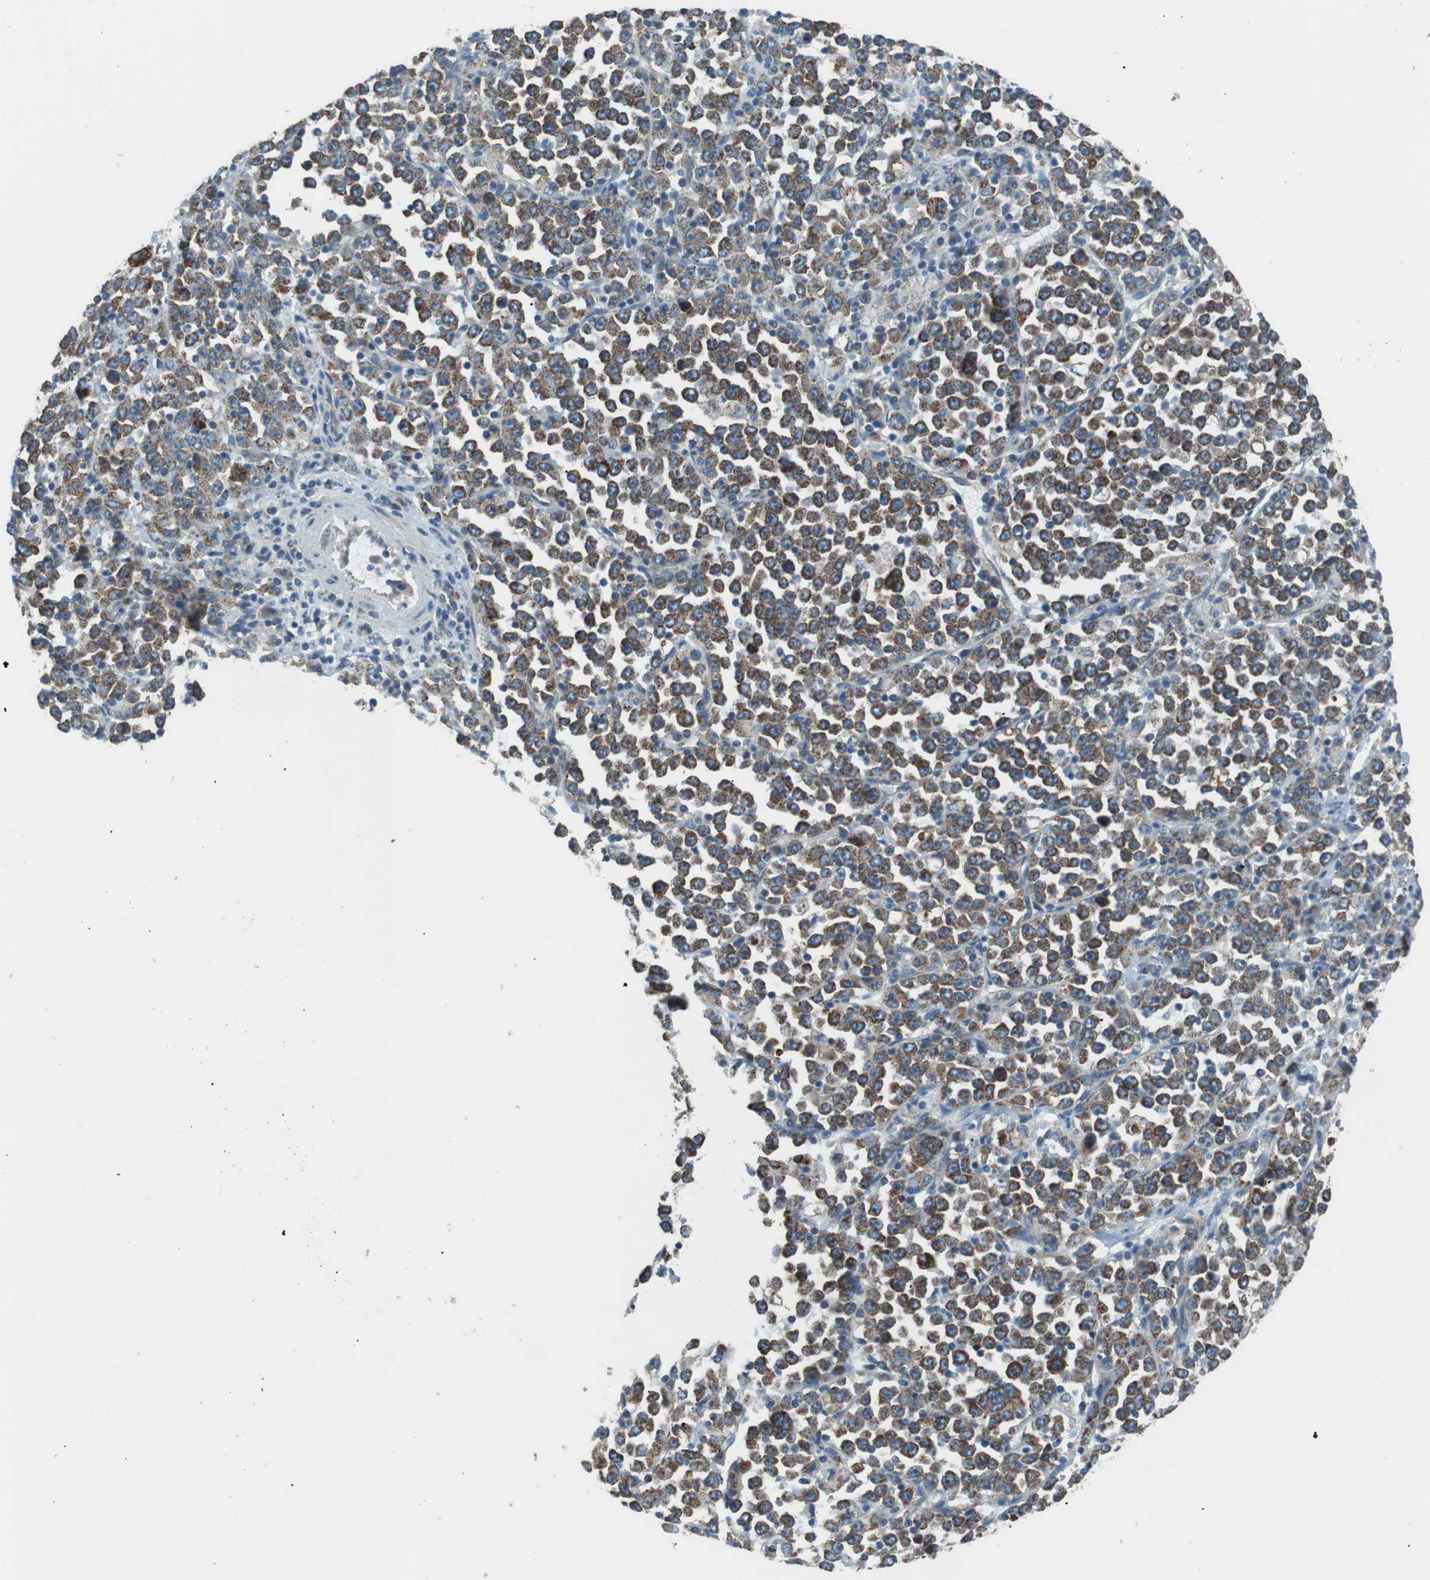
{"staining": {"intensity": "moderate", "quantity": ">75%", "location": "cytoplasmic/membranous"}, "tissue": "stomach cancer", "cell_type": "Tumor cells", "image_type": "cancer", "snomed": [{"axis": "morphology", "description": "Normal tissue, NOS"}, {"axis": "morphology", "description": "Adenocarcinoma, NOS"}, {"axis": "topography", "description": "Stomach, upper"}, {"axis": "topography", "description": "Stomach"}], "caption": "This histopathology image exhibits stomach cancer stained with IHC to label a protein in brown. The cytoplasmic/membranous of tumor cells show moderate positivity for the protein. Nuclei are counter-stained blue.", "gene": "BACE1", "patient": {"sex": "male", "age": 59}}